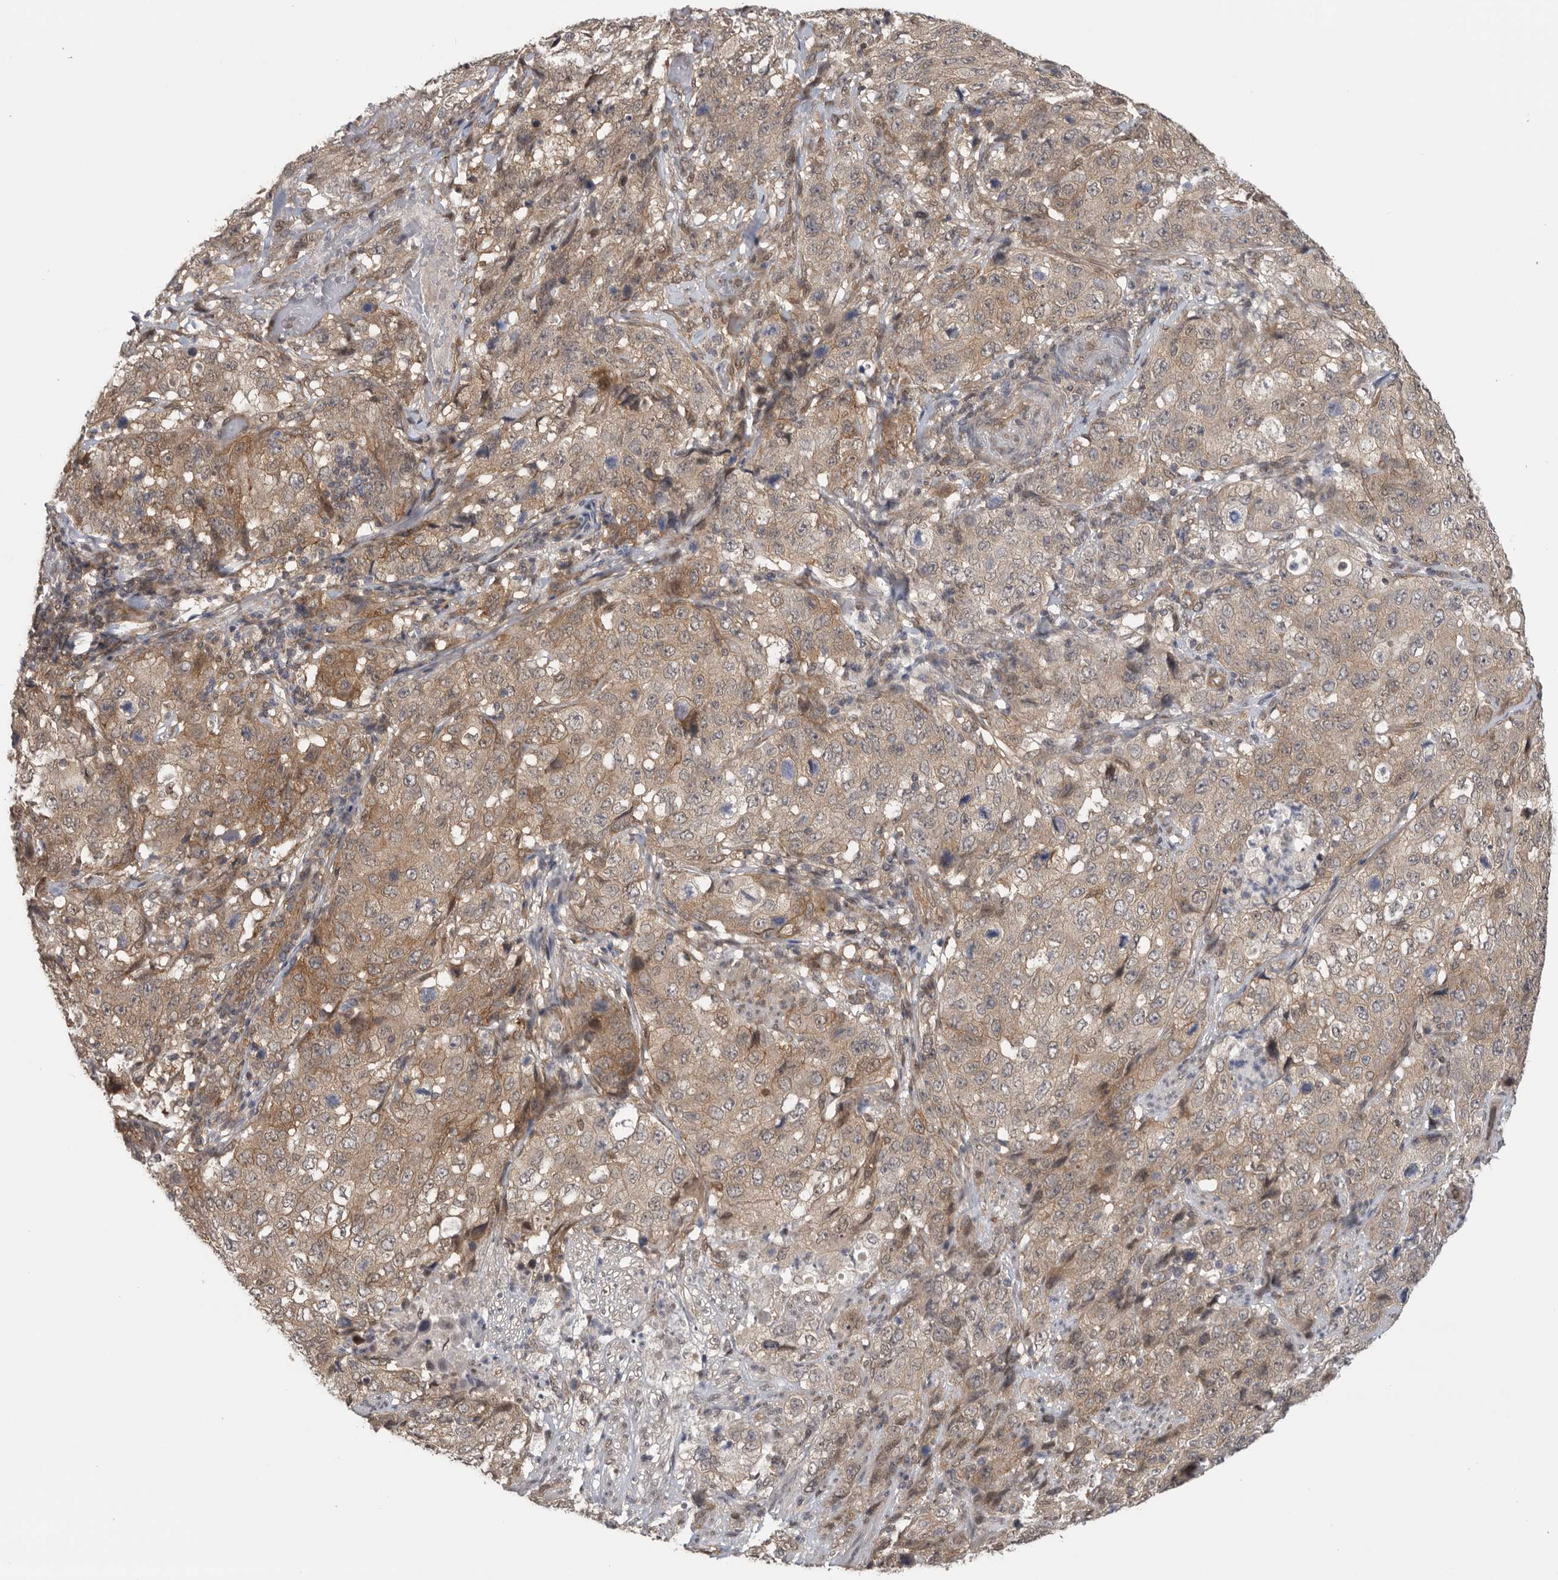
{"staining": {"intensity": "weak", "quantity": "25%-75%", "location": "cytoplasmic/membranous"}, "tissue": "stomach cancer", "cell_type": "Tumor cells", "image_type": "cancer", "snomed": [{"axis": "morphology", "description": "Adenocarcinoma, NOS"}, {"axis": "topography", "description": "Stomach"}], "caption": "Approximately 25%-75% of tumor cells in human stomach adenocarcinoma display weak cytoplasmic/membranous protein positivity as visualized by brown immunohistochemical staining.", "gene": "VPS50", "patient": {"sex": "male", "age": 48}}